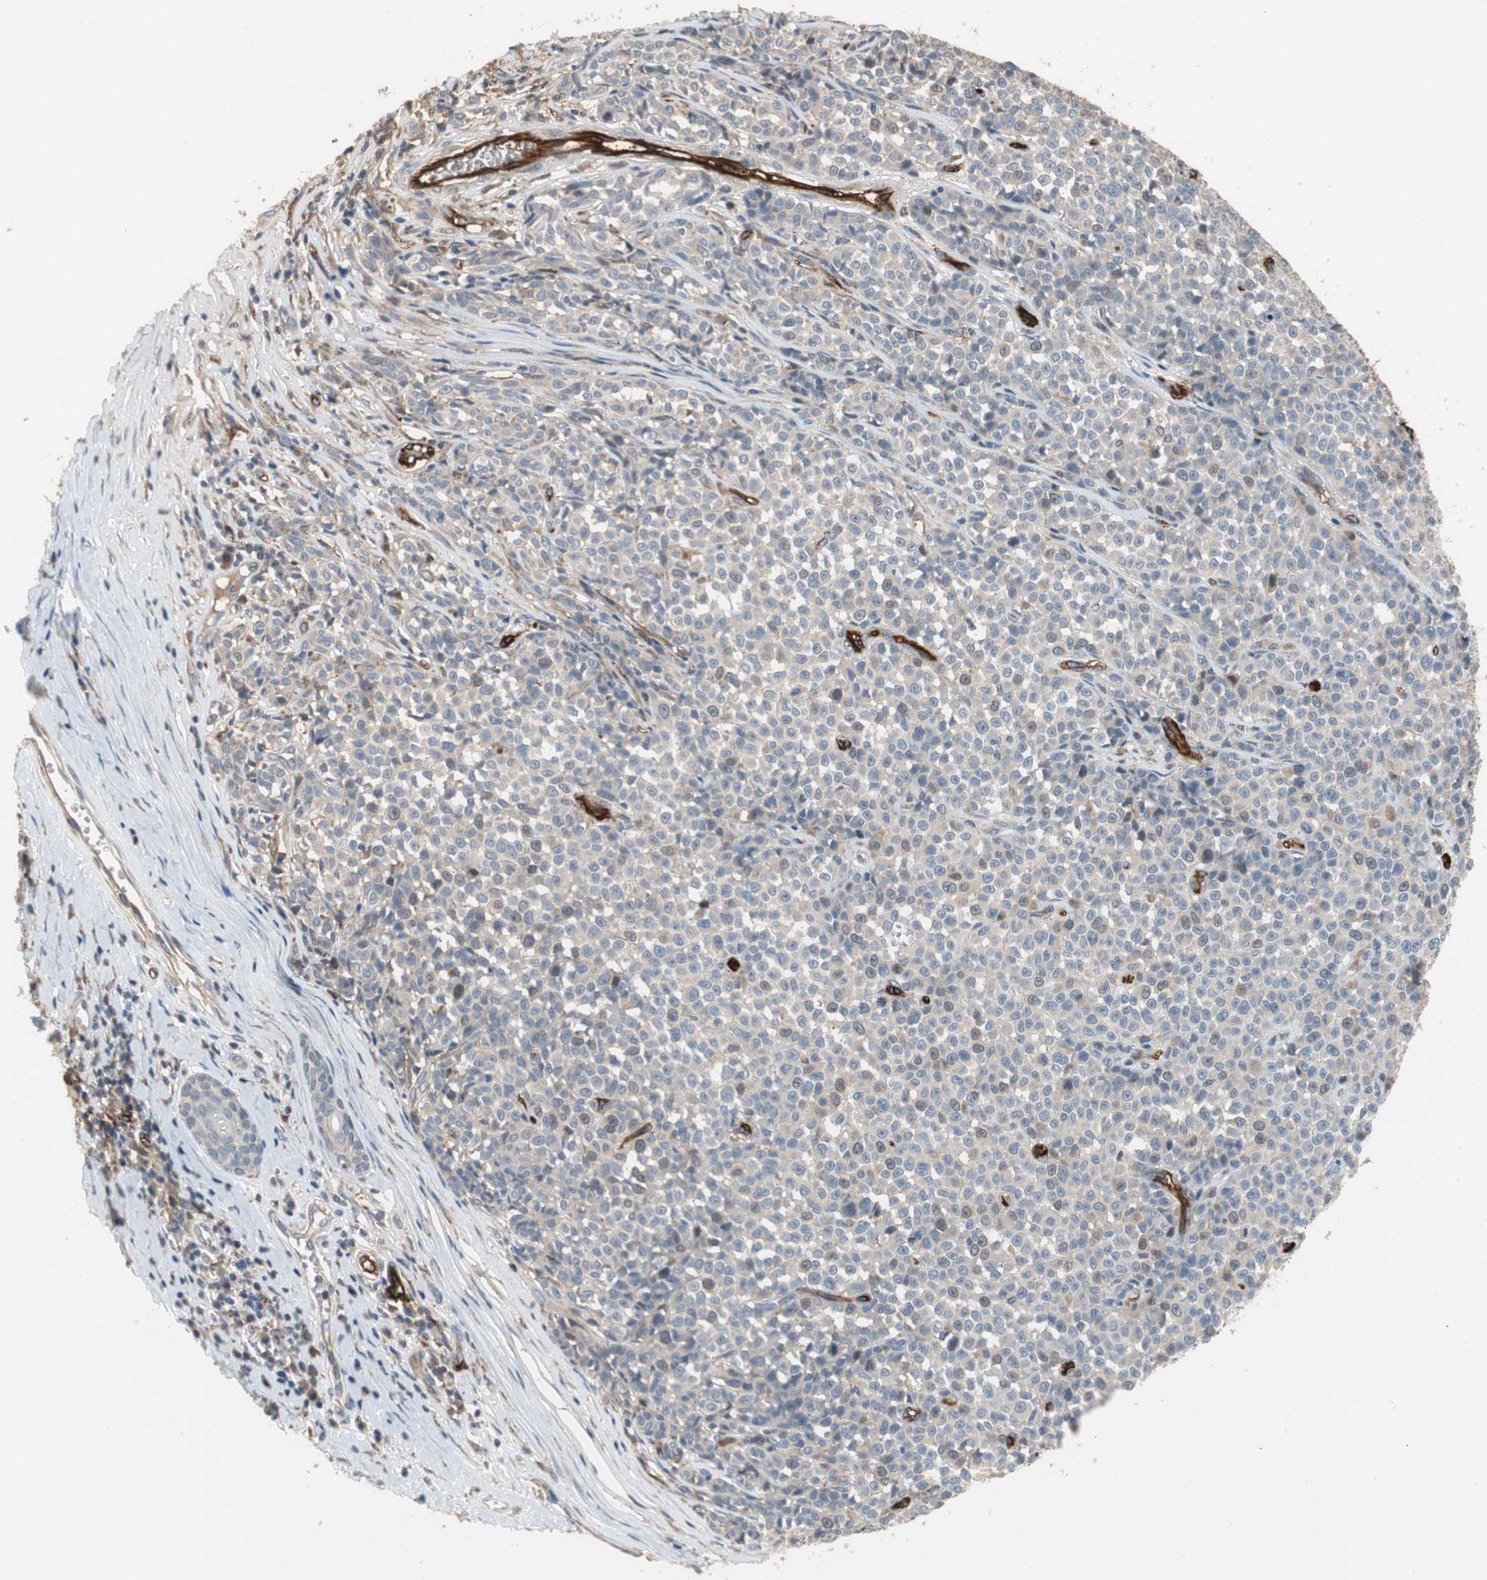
{"staining": {"intensity": "negative", "quantity": "none", "location": "none"}, "tissue": "melanoma", "cell_type": "Tumor cells", "image_type": "cancer", "snomed": [{"axis": "morphology", "description": "Malignant melanoma, NOS"}, {"axis": "topography", "description": "Skin"}], "caption": "Immunohistochemical staining of human malignant melanoma shows no significant staining in tumor cells.", "gene": "ALPL", "patient": {"sex": "female", "age": 82}}